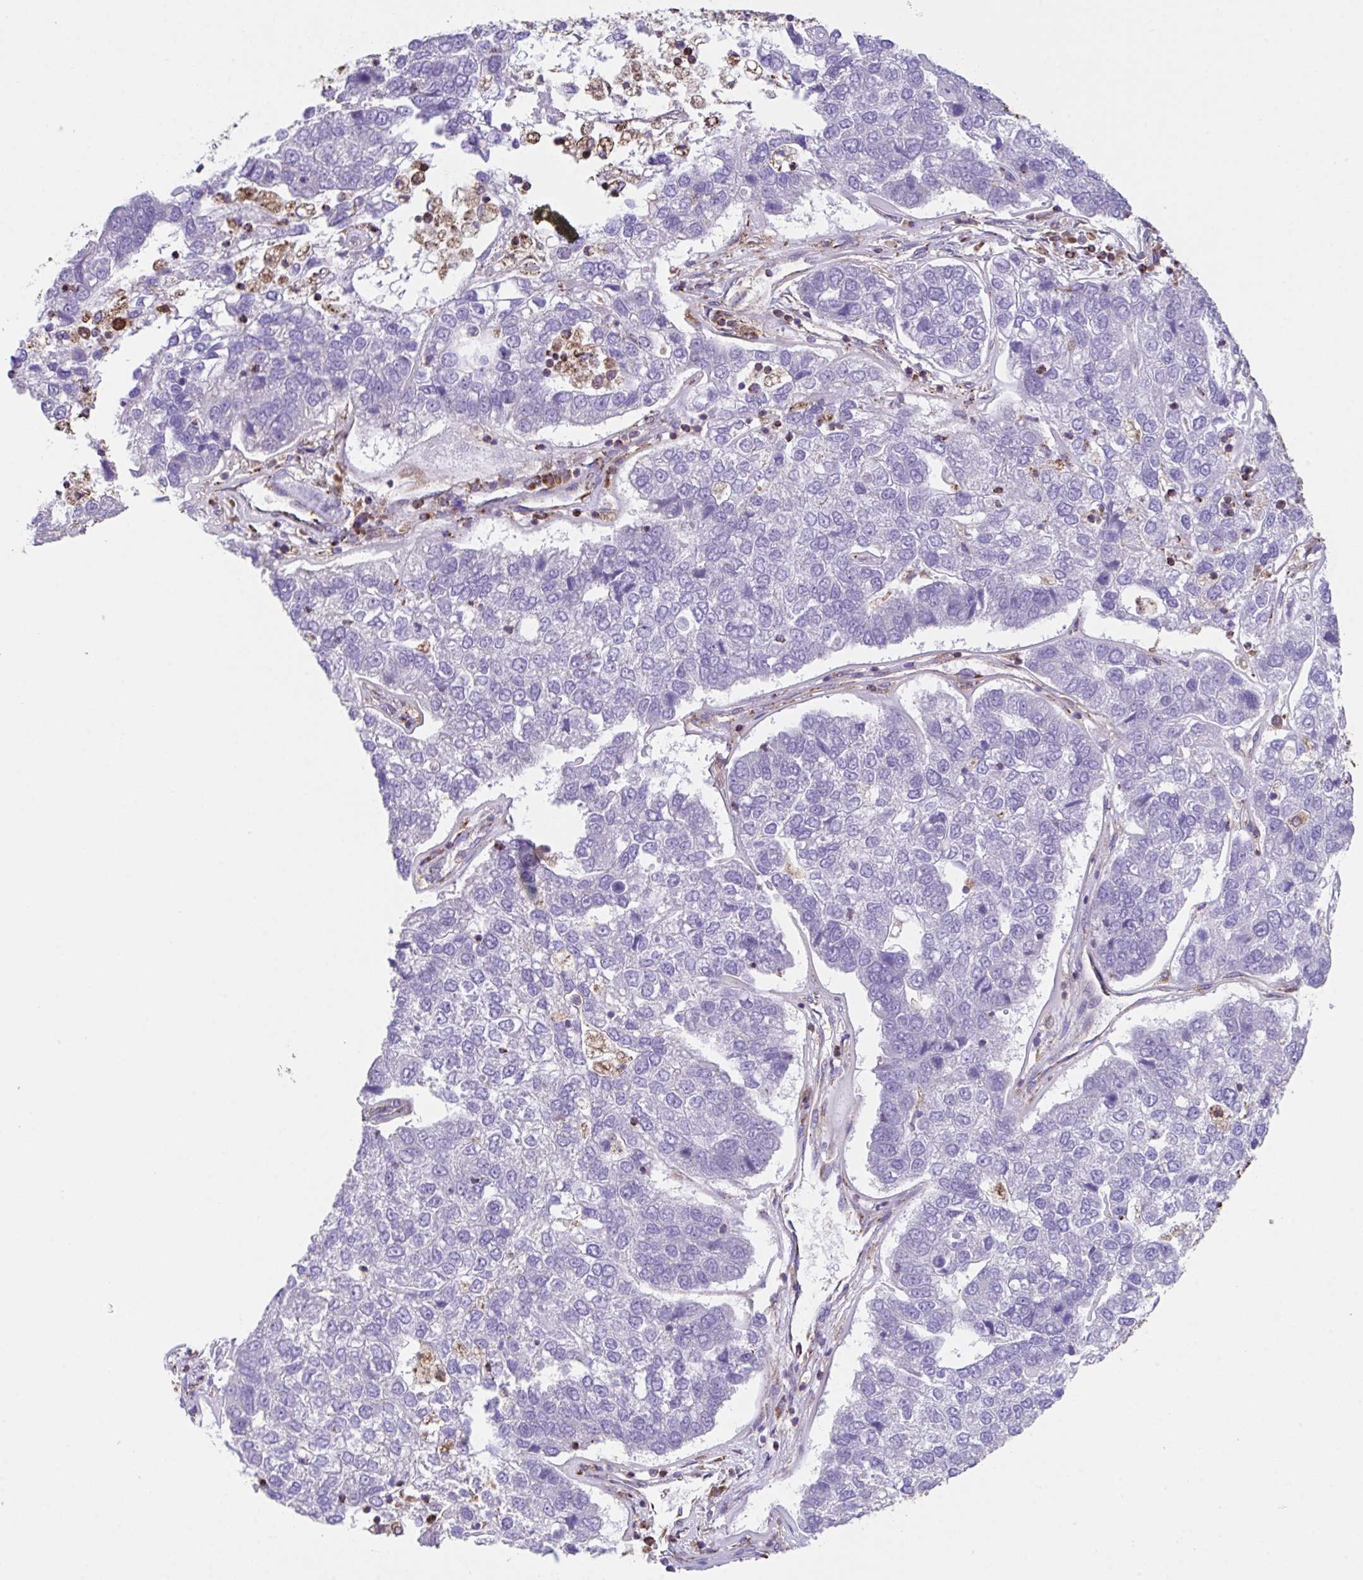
{"staining": {"intensity": "negative", "quantity": "none", "location": "none"}, "tissue": "pancreatic cancer", "cell_type": "Tumor cells", "image_type": "cancer", "snomed": [{"axis": "morphology", "description": "Adenocarcinoma, NOS"}, {"axis": "topography", "description": "Pancreas"}], "caption": "An IHC photomicrograph of pancreatic cancer is shown. There is no staining in tumor cells of pancreatic cancer.", "gene": "PCMTD2", "patient": {"sex": "female", "age": 61}}